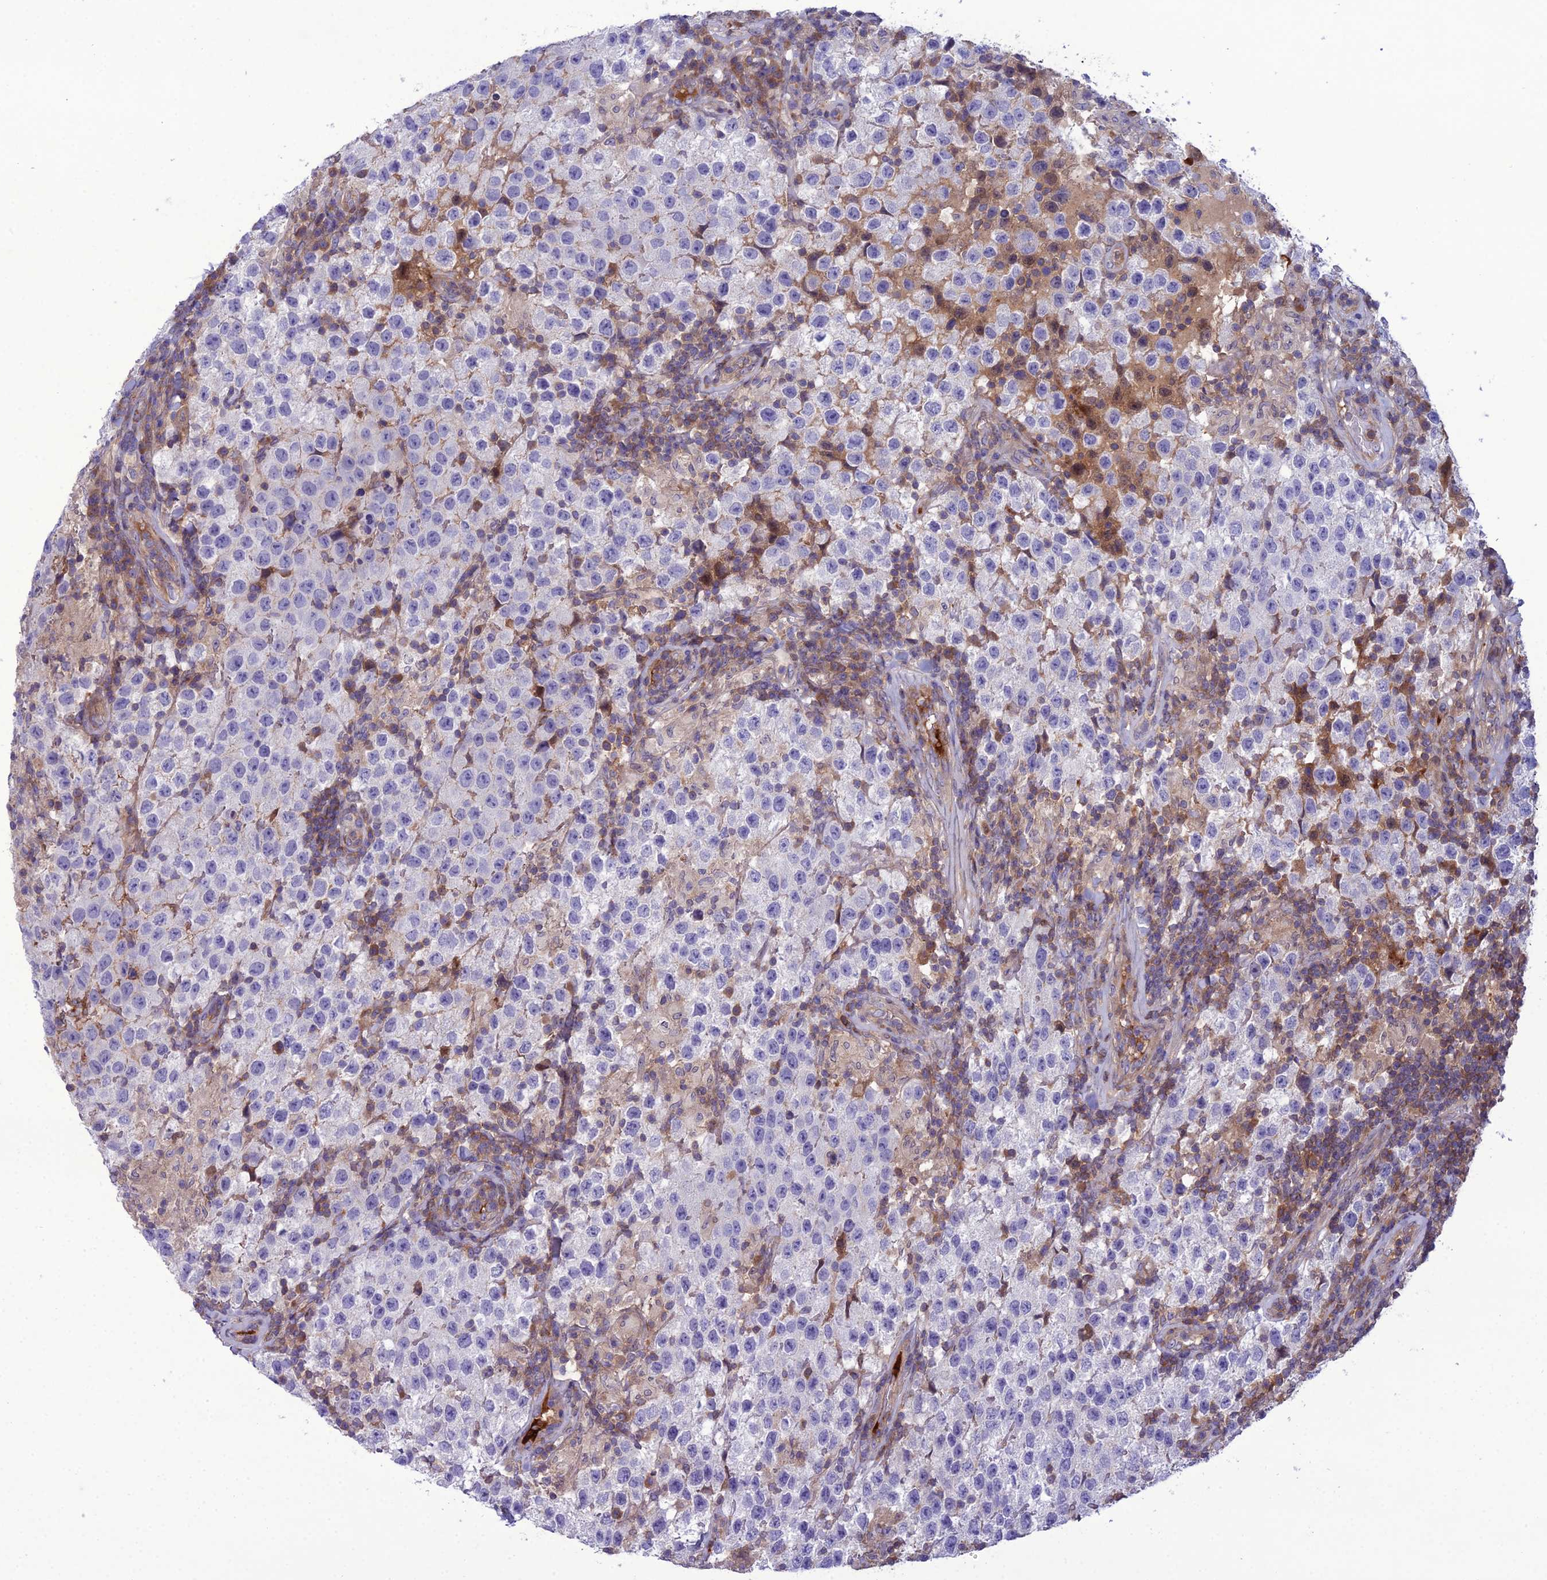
{"staining": {"intensity": "negative", "quantity": "none", "location": "none"}, "tissue": "testis cancer", "cell_type": "Tumor cells", "image_type": "cancer", "snomed": [{"axis": "morphology", "description": "Seminoma, NOS"}, {"axis": "morphology", "description": "Carcinoma, Embryonal, NOS"}, {"axis": "topography", "description": "Testis"}], "caption": "A micrograph of human testis seminoma is negative for staining in tumor cells.", "gene": "GDF6", "patient": {"sex": "male", "age": 41}}